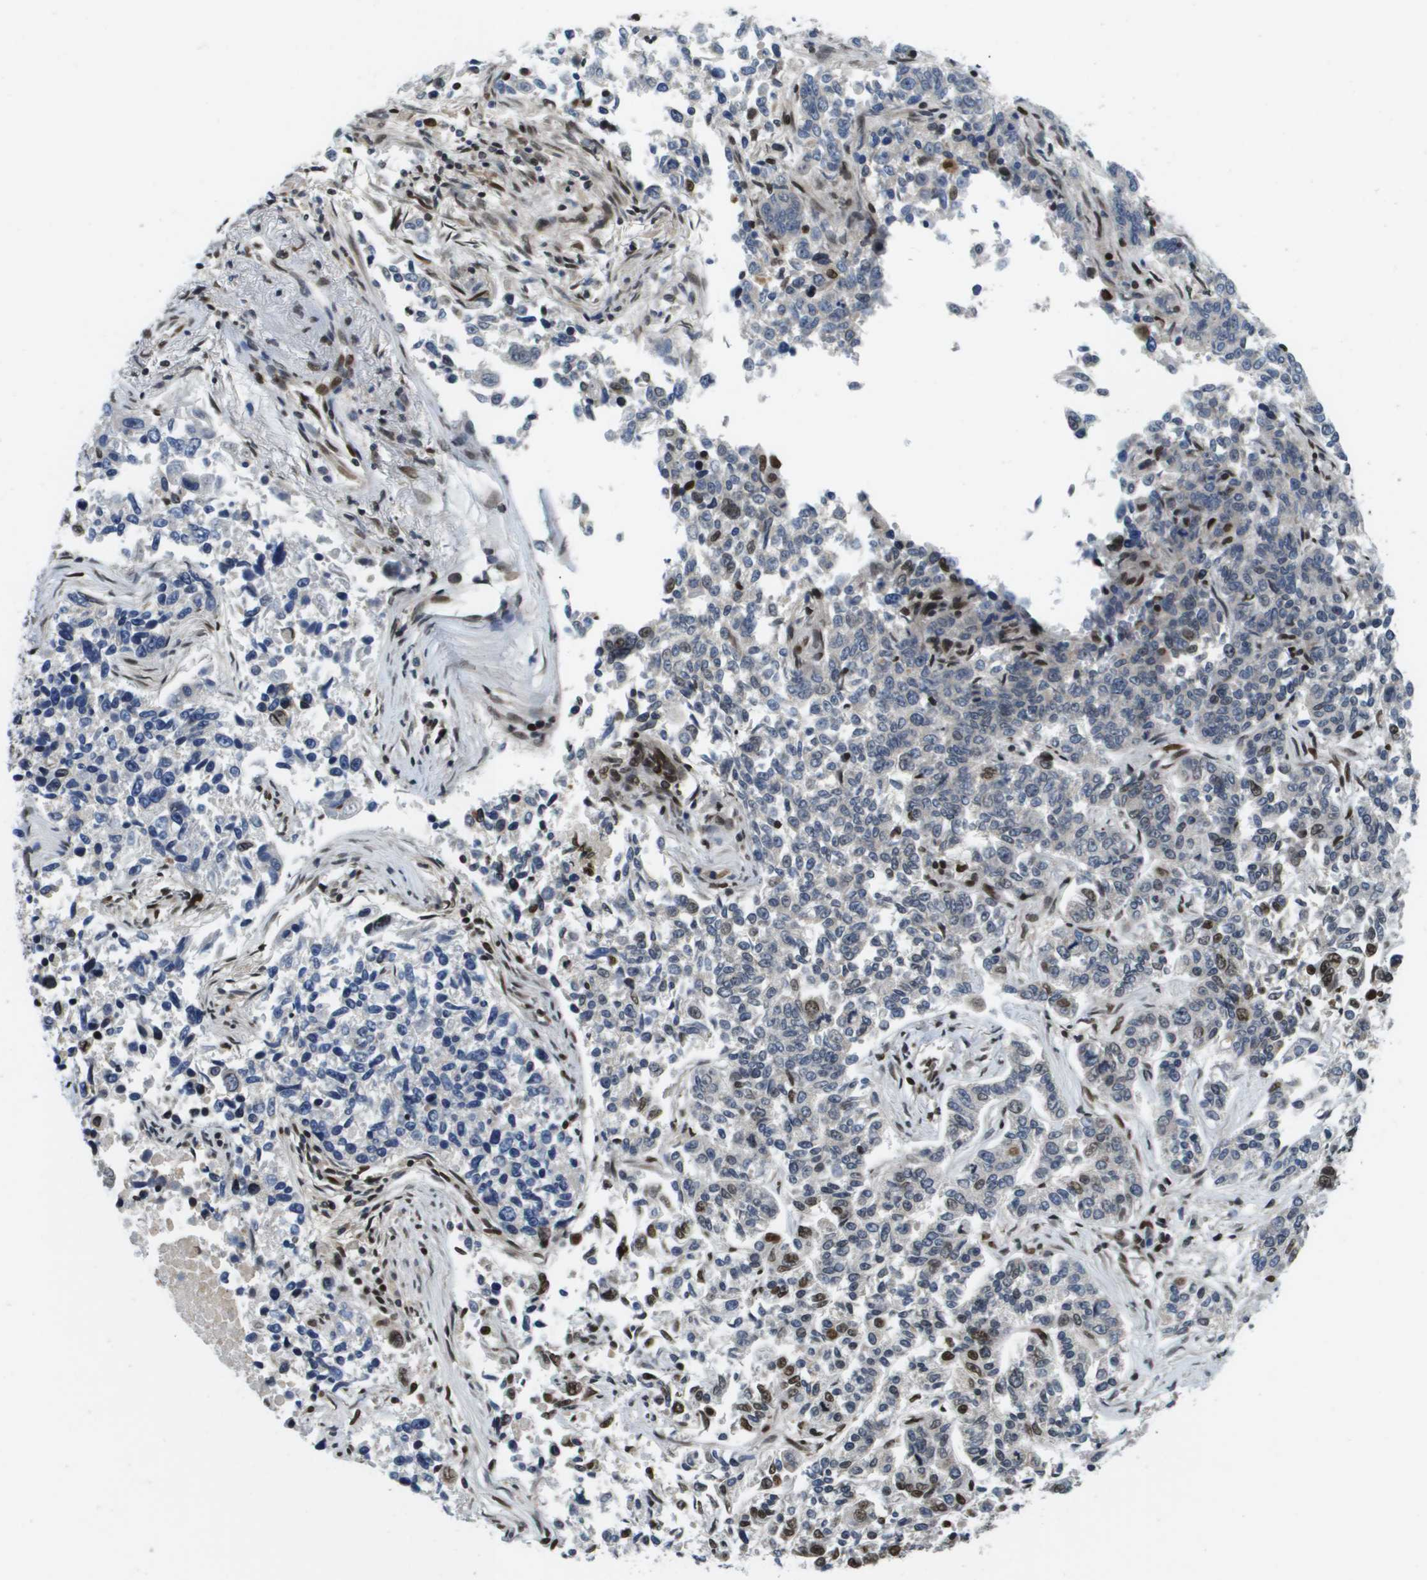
{"staining": {"intensity": "strong", "quantity": "<25%", "location": "nuclear"}, "tissue": "lung cancer", "cell_type": "Tumor cells", "image_type": "cancer", "snomed": [{"axis": "morphology", "description": "Adenocarcinoma, NOS"}, {"axis": "topography", "description": "Lung"}], "caption": "Lung cancer (adenocarcinoma) tissue demonstrates strong nuclear expression in approximately <25% of tumor cells Immunohistochemistry stains the protein in brown and the nuclei are stained blue.", "gene": "RECQL4", "patient": {"sex": "male", "age": 84}}